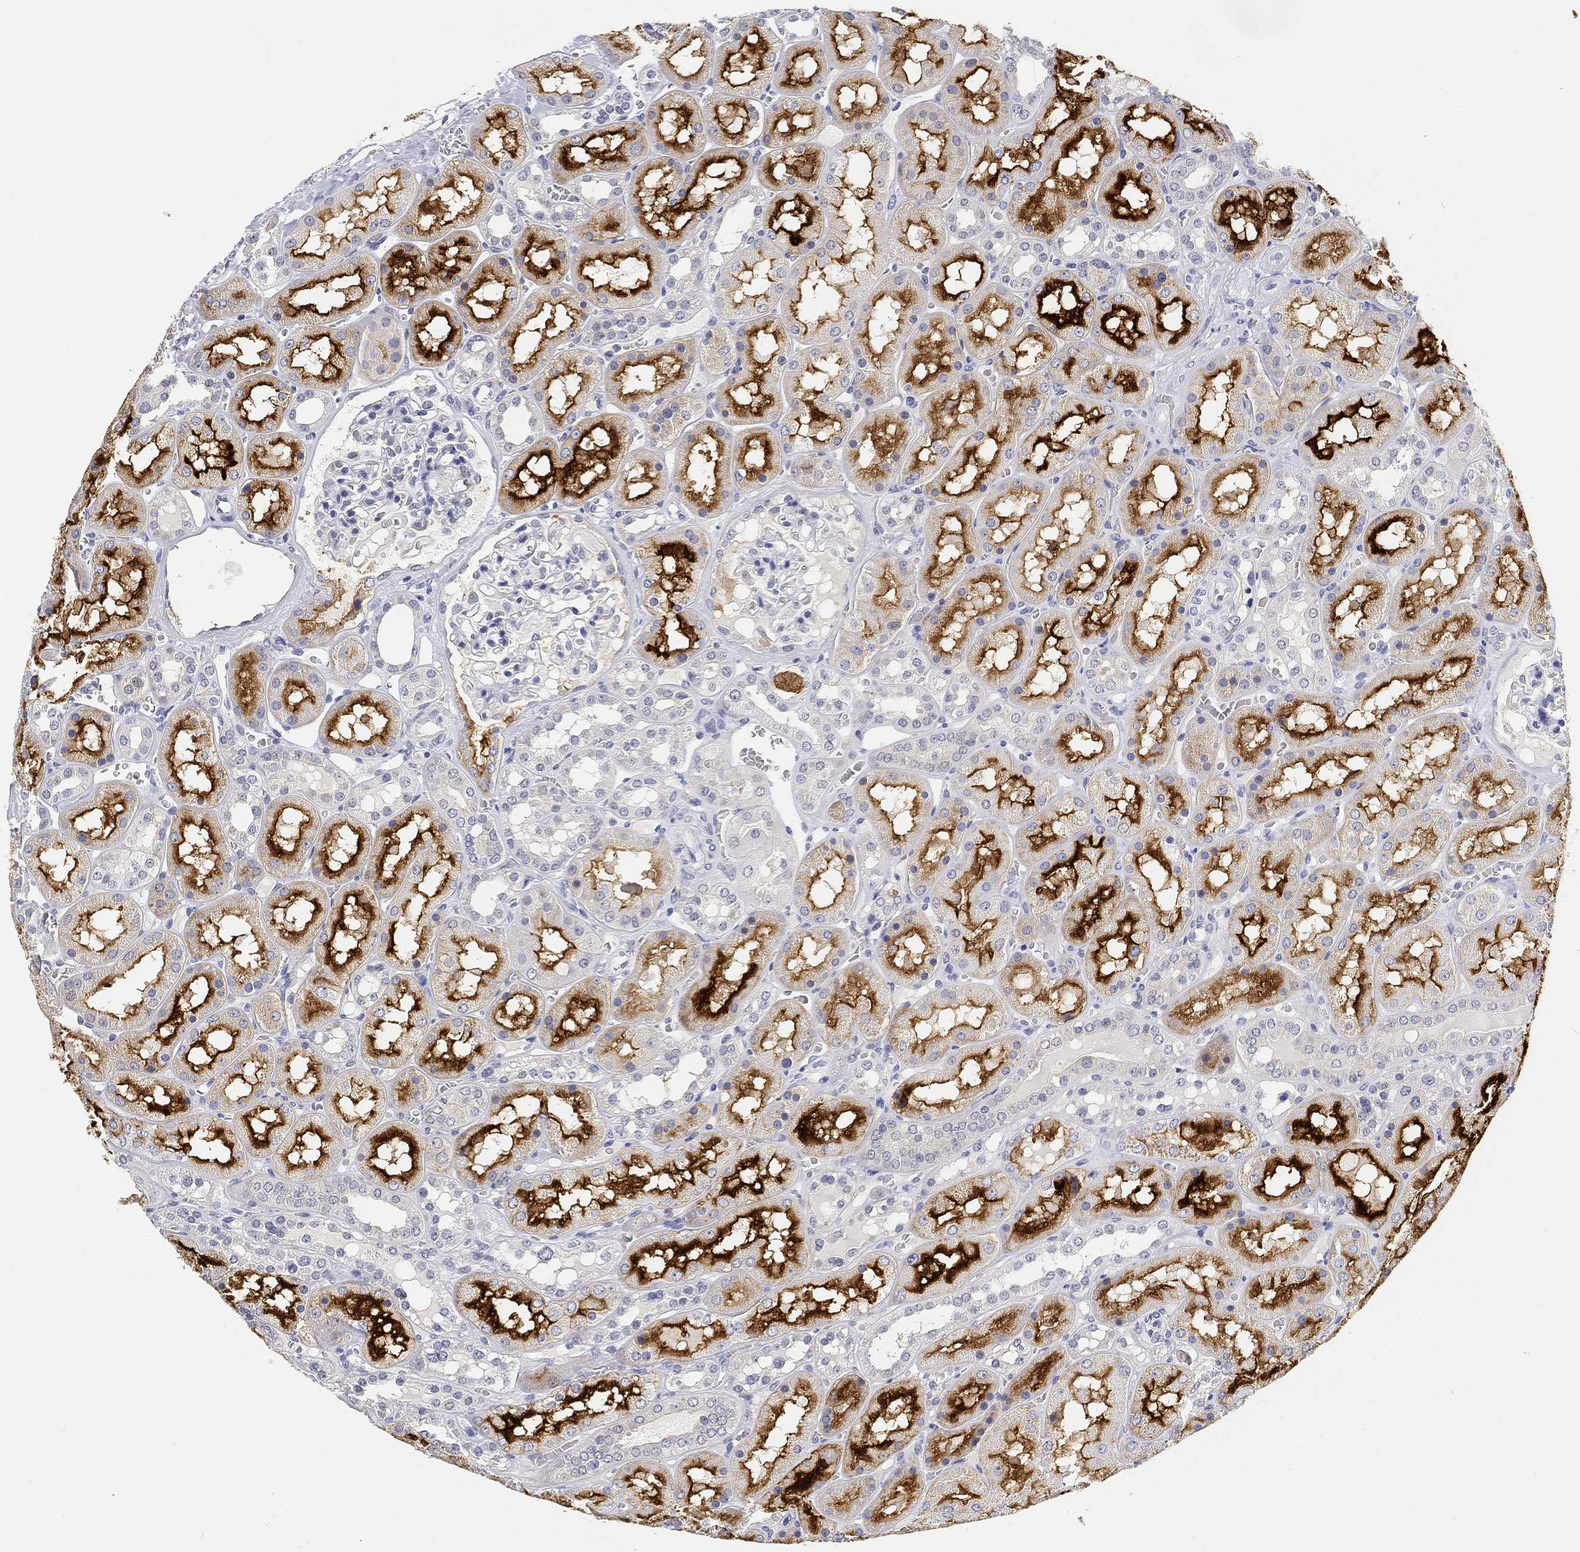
{"staining": {"intensity": "negative", "quantity": "none", "location": "none"}, "tissue": "kidney", "cell_type": "Cells in glomeruli", "image_type": "normal", "snomed": [{"axis": "morphology", "description": "Normal tissue, NOS"}, {"axis": "topography", "description": "Kidney"}], "caption": "Immunohistochemistry (IHC) of normal human kidney shows no expression in cells in glomeruli. (DAB immunohistochemistry, high magnification).", "gene": "SLC2A5", "patient": {"sex": "male", "age": 73}}